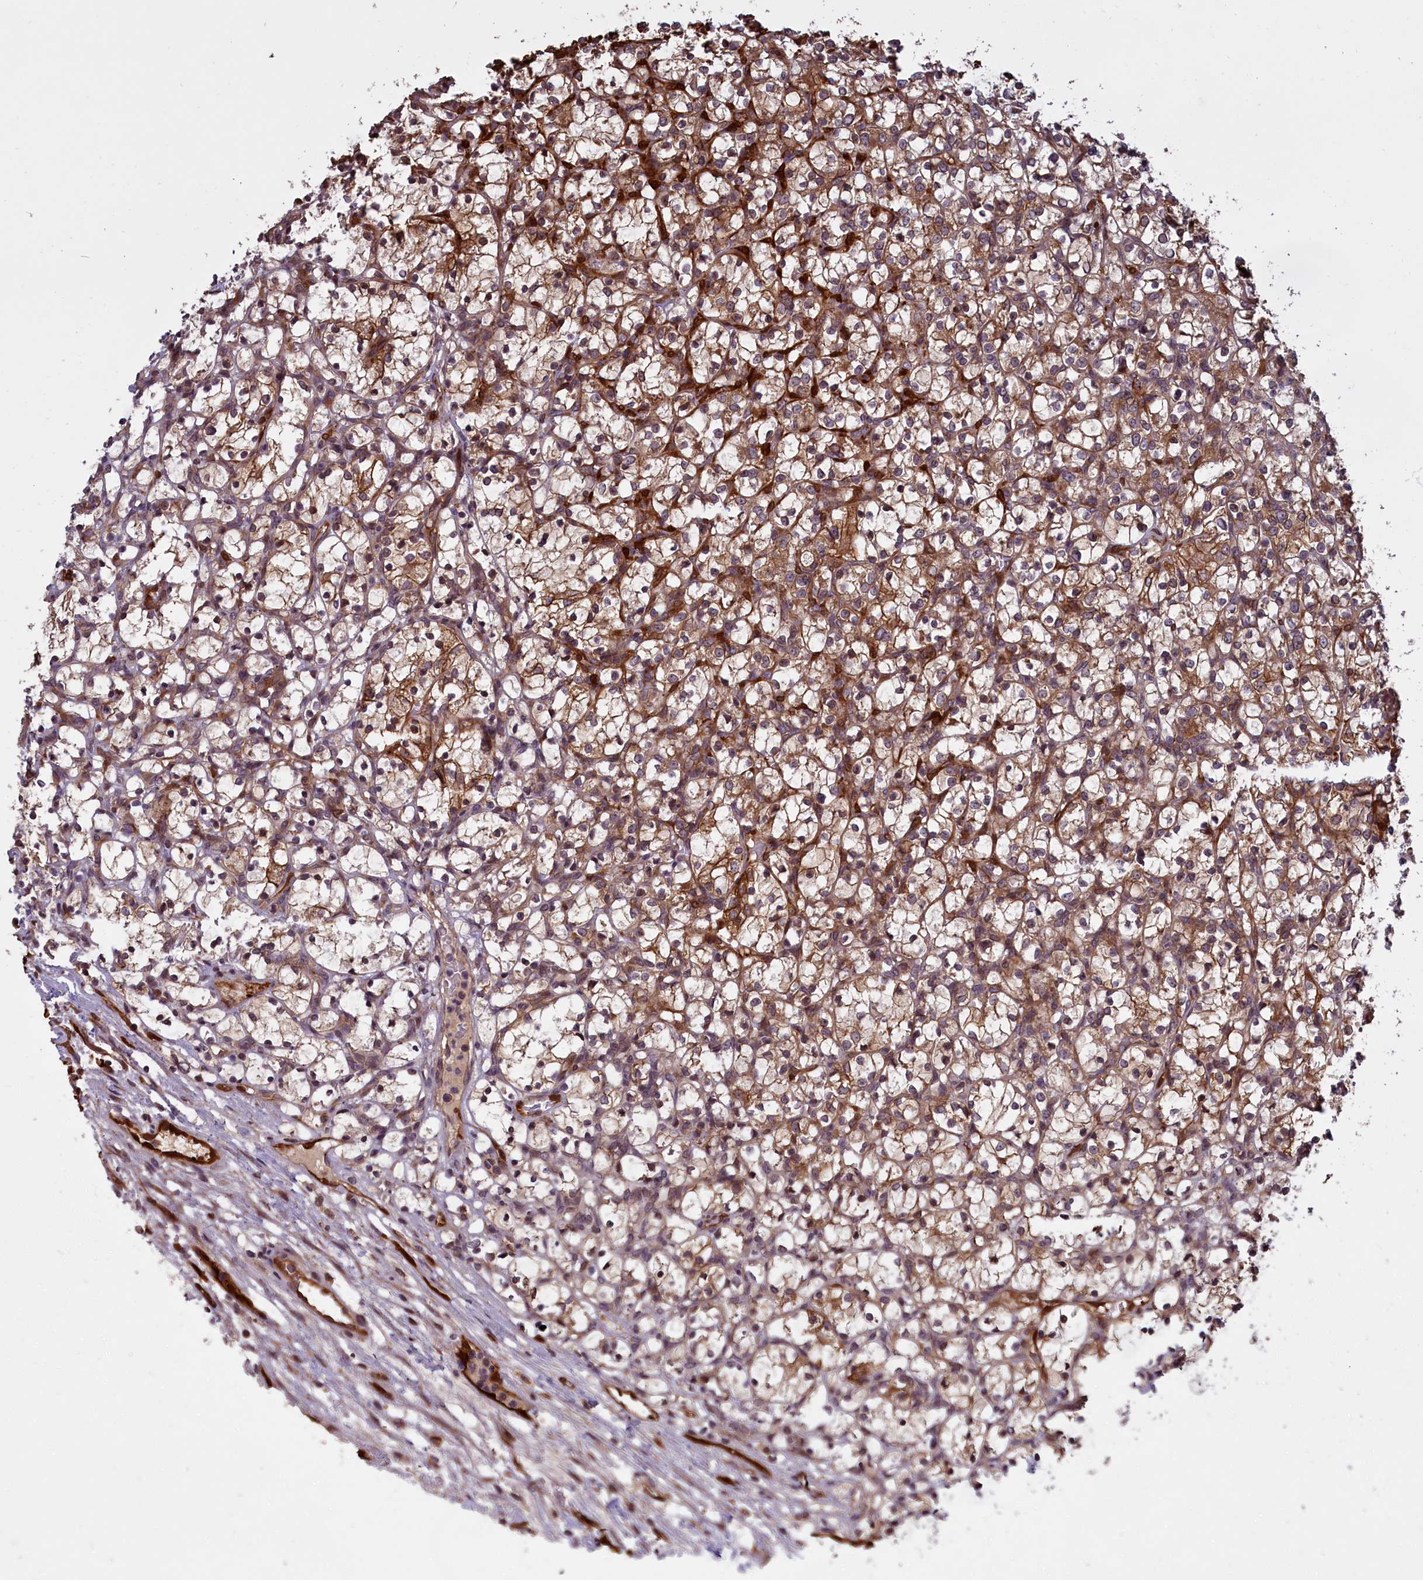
{"staining": {"intensity": "moderate", "quantity": ">75%", "location": "cytoplasmic/membranous"}, "tissue": "renal cancer", "cell_type": "Tumor cells", "image_type": "cancer", "snomed": [{"axis": "morphology", "description": "Adenocarcinoma, NOS"}, {"axis": "topography", "description": "Kidney"}], "caption": "Human renal cancer stained for a protein (brown) reveals moderate cytoplasmic/membranous positive positivity in approximately >75% of tumor cells.", "gene": "DENND1B", "patient": {"sex": "female", "age": 69}}